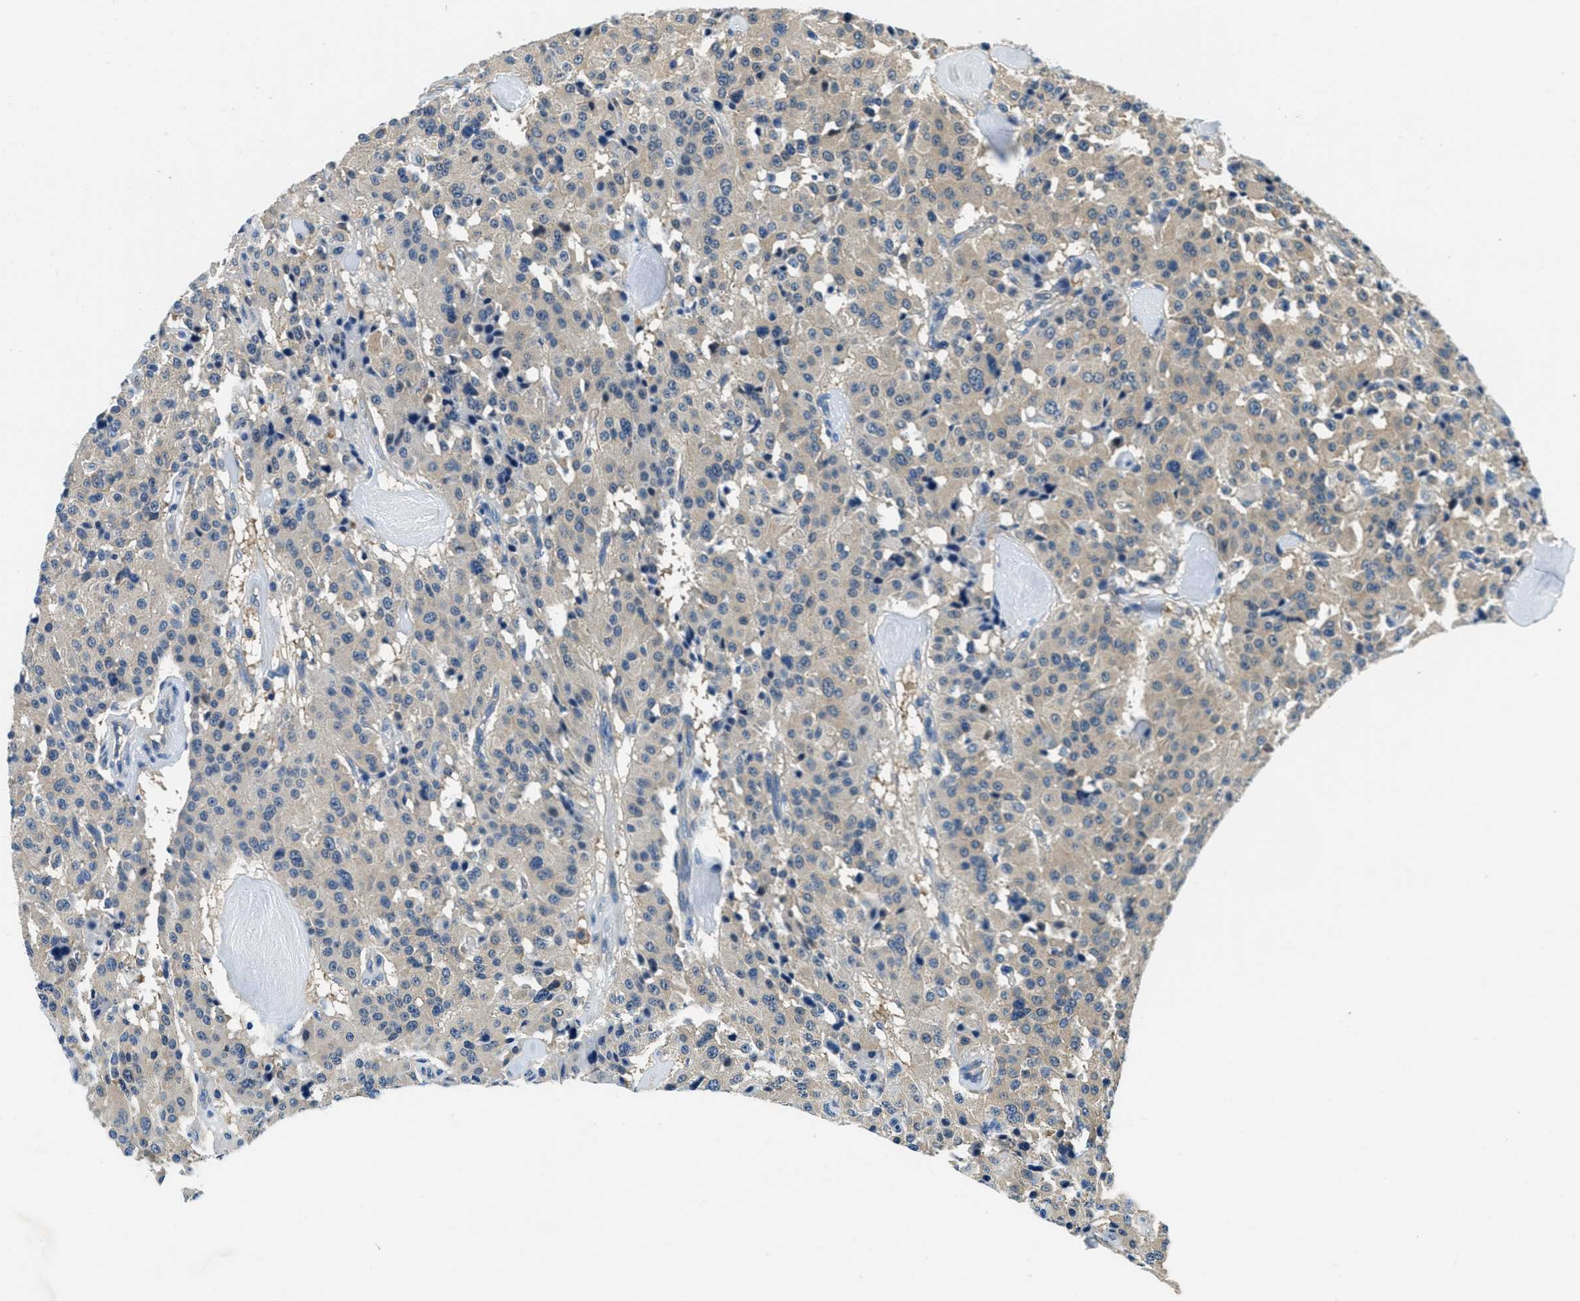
{"staining": {"intensity": "weak", "quantity": "25%-75%", "location": "cytoplasmic/membranous"}, "tissue": "carcinoid", "cell_type": "Tumor cells", "image_type": "cancer", "snomed": [{"axis": "morphology", "description": "Carcinoid, malignant, NOS"}, {"axis": "topography", "description": "Lung"}], "caption": "Carcinoid (malignant) was stained to show a protein in brown. There is low levels of weak cytoplasmic/membranous staining in about 25%-75% of tumor cells.", "gene": "TWF1", "patient": {"sex": "male", "age": 30}}